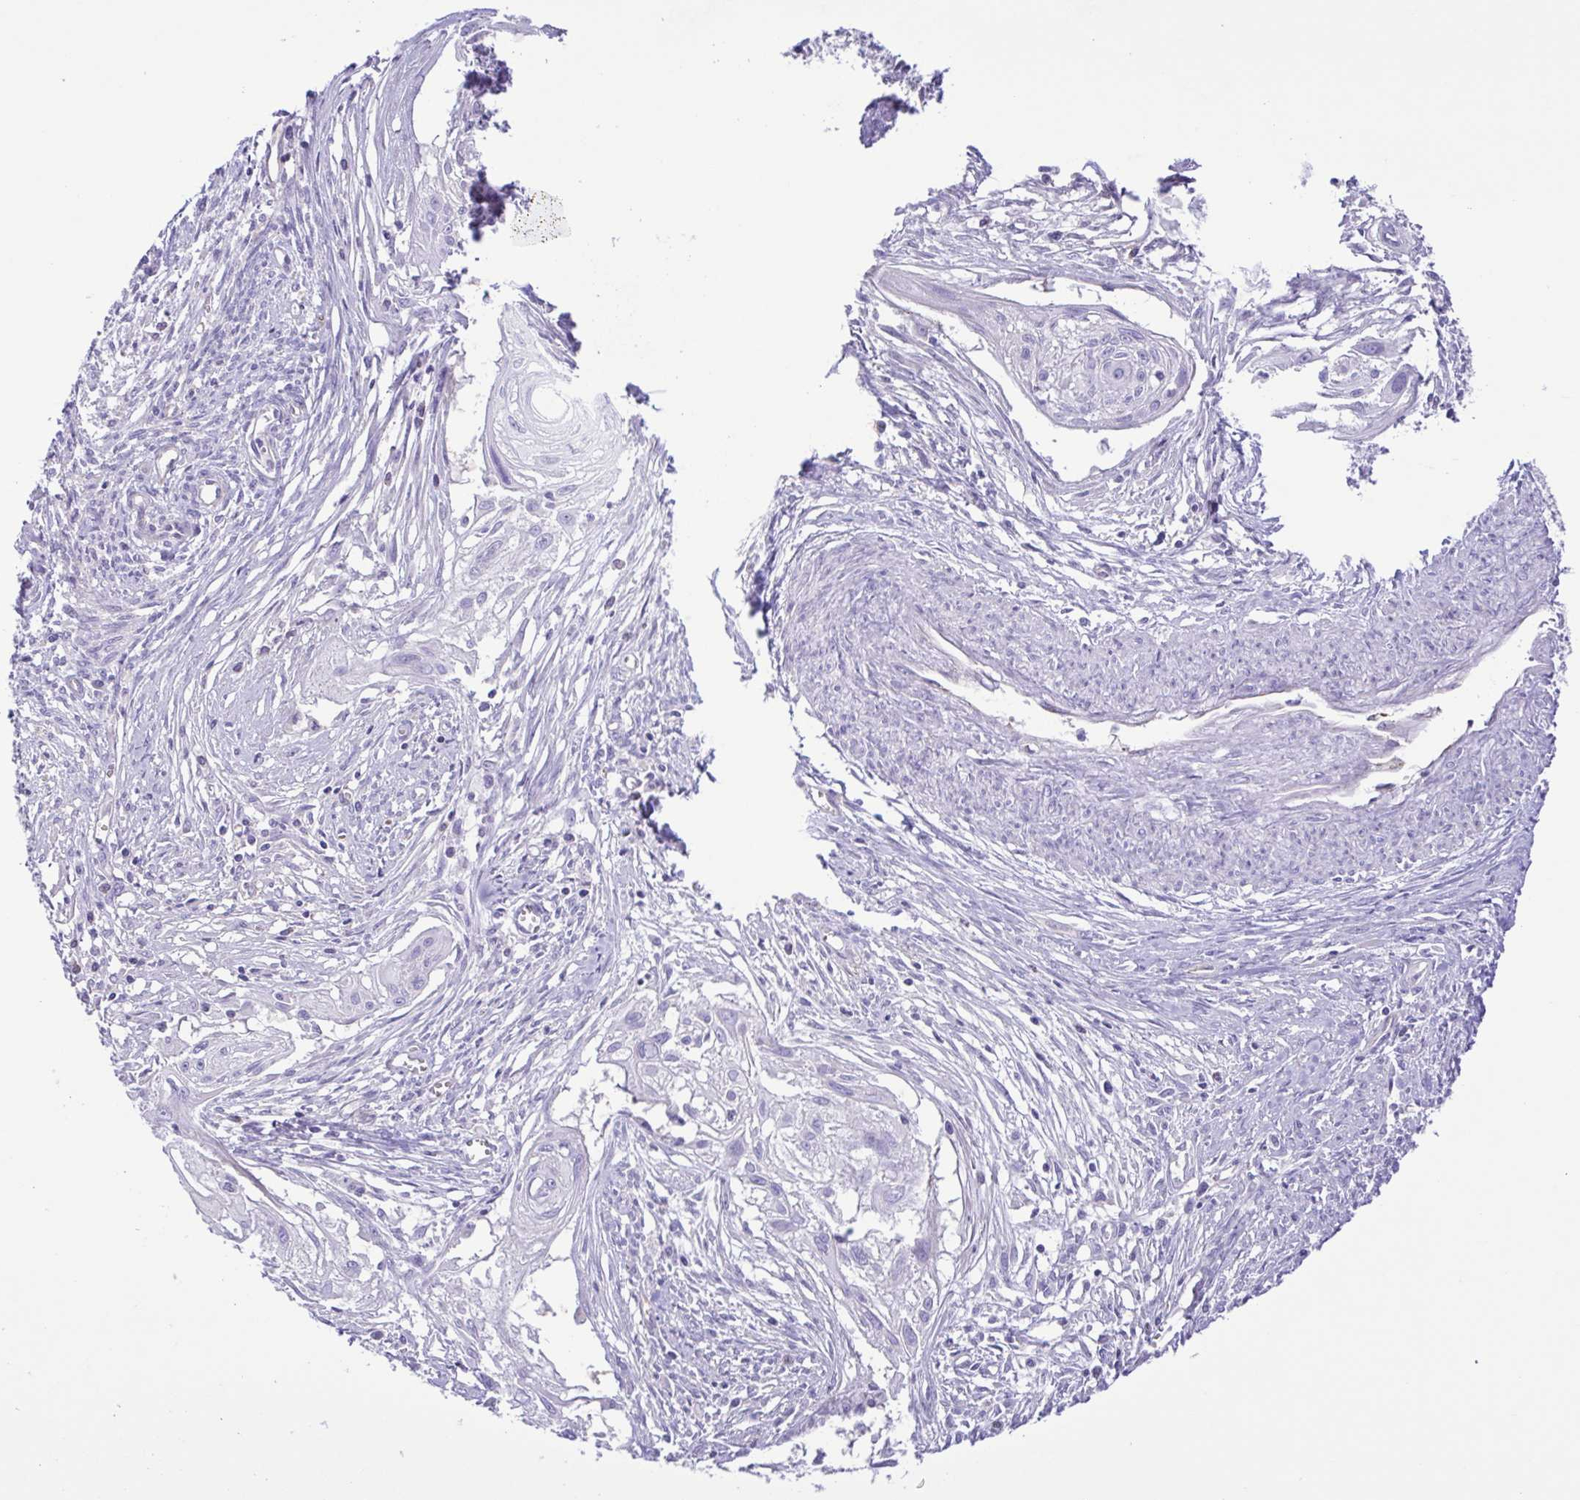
{"staining": {"intensity": "negative", "quantity": "none", "location": "none"}, "tissue": "cervical cancer", "cell_type": "Tumor cells", "image_type": "cancer", "snomed": [{"axis": "morphology", "description": "Squamous cell carcinoma, NOS"}, {"axis": "topography", "description": "Cervix"}], "caption": "Tumor cells show no significant protein positivity in cervical cancer.", "gene": "FLT1", "patient": {"sex": "female", "age": 49}}